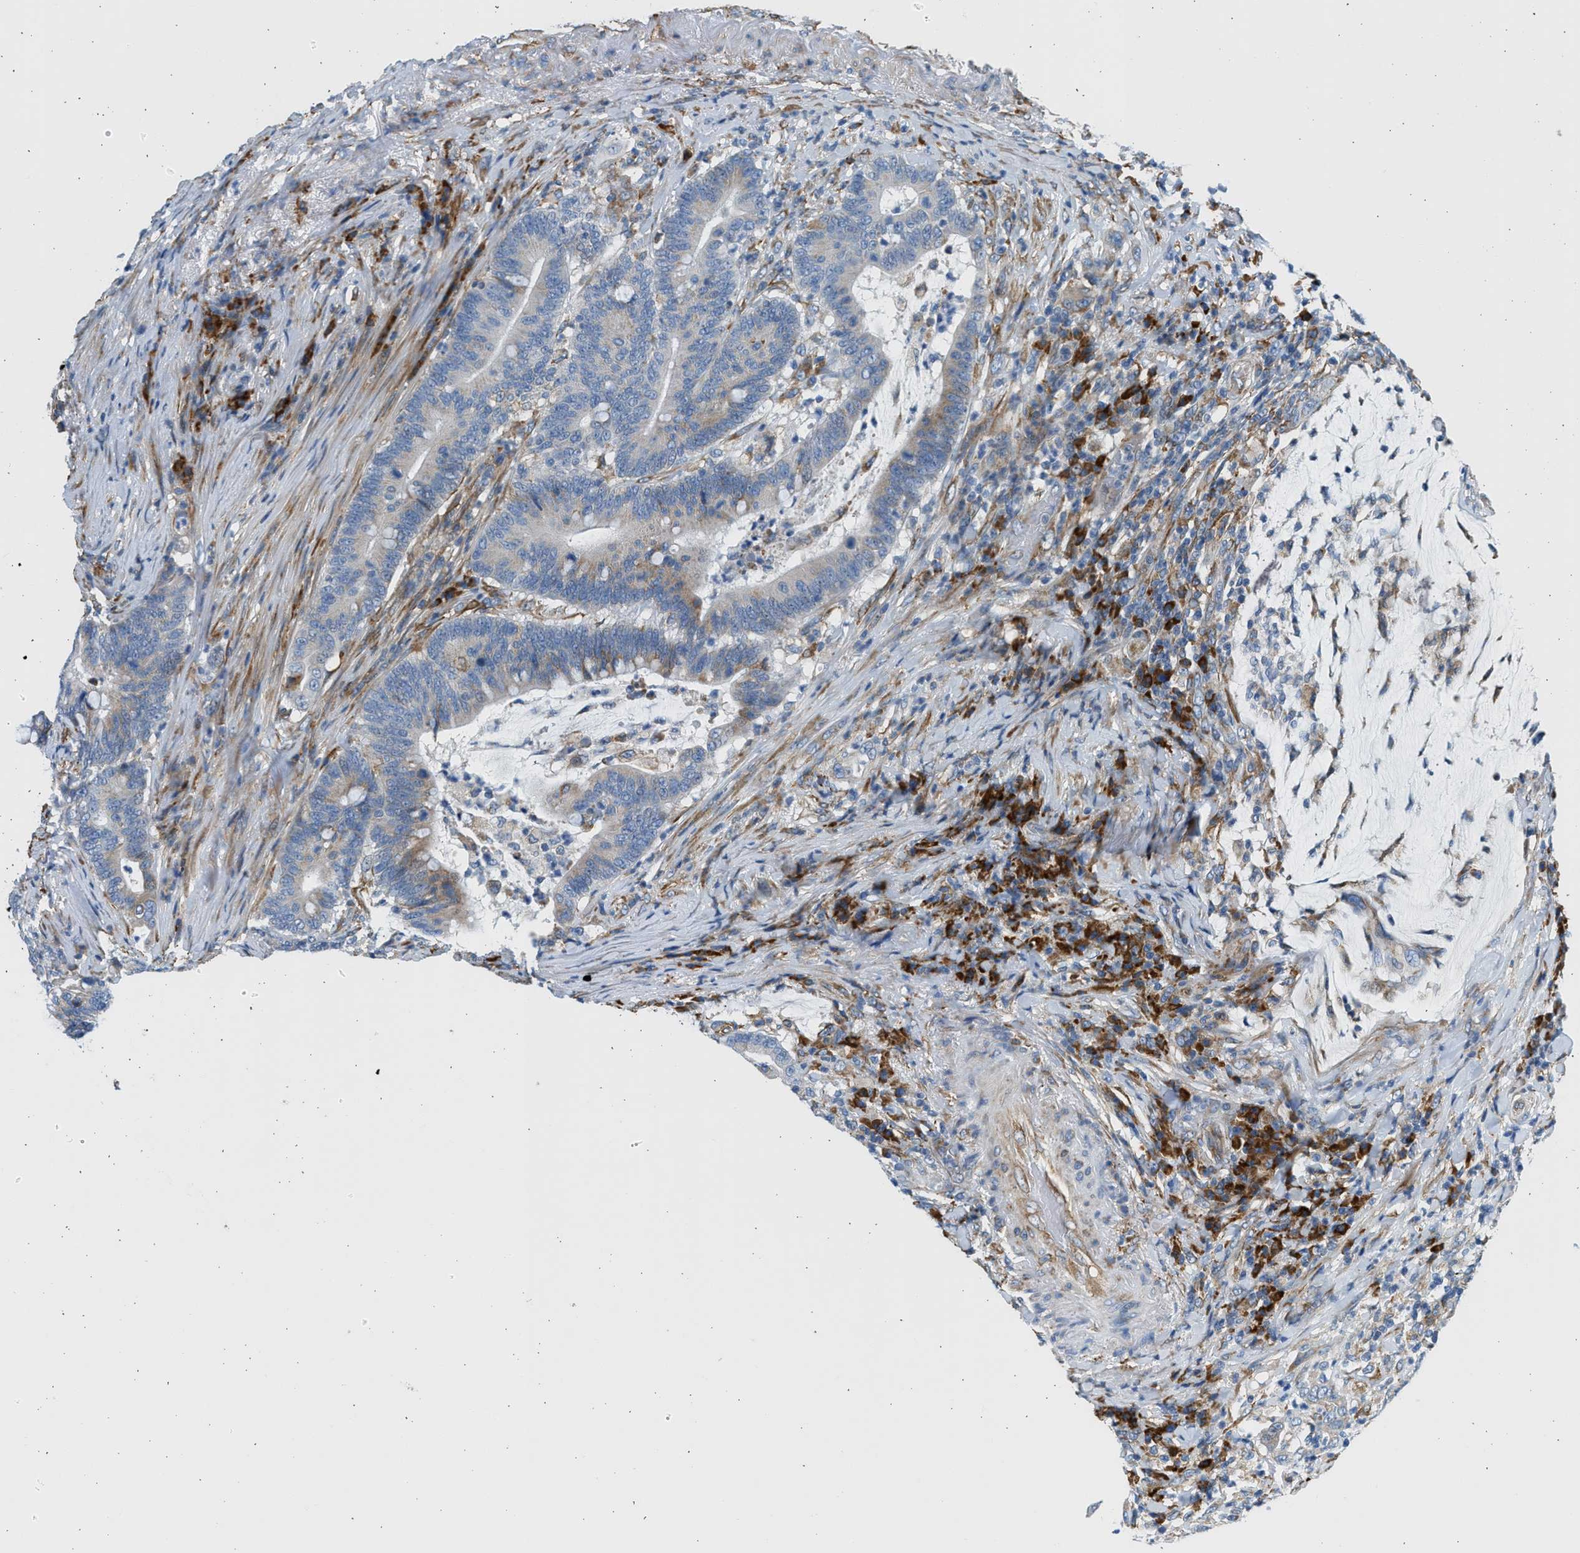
{"staining": {"intensity": "moderate", "quantity": "25%-75%", "location": "cytoplasmic/membranous"}, "tissue": "colorectal cancer", "cell_type": "Tumor cells", "image_type": "cancer", "snomed": [{"axis": "morphology", "description": "Normal tissue, NOS"}, {"axis": "morphology", "description": "Adenocarcinoma, NOS"}, {"axis": "topography", "description": "Colon"}], "caption": "Immunohistochemical staining of human colorectal cancer shows moderate cytoplasmic/membranous protein staining in approximately 25%-75% of tumor cells.", "gene": "CNTN6", "patient": {"sex": "female", "age": 66}}